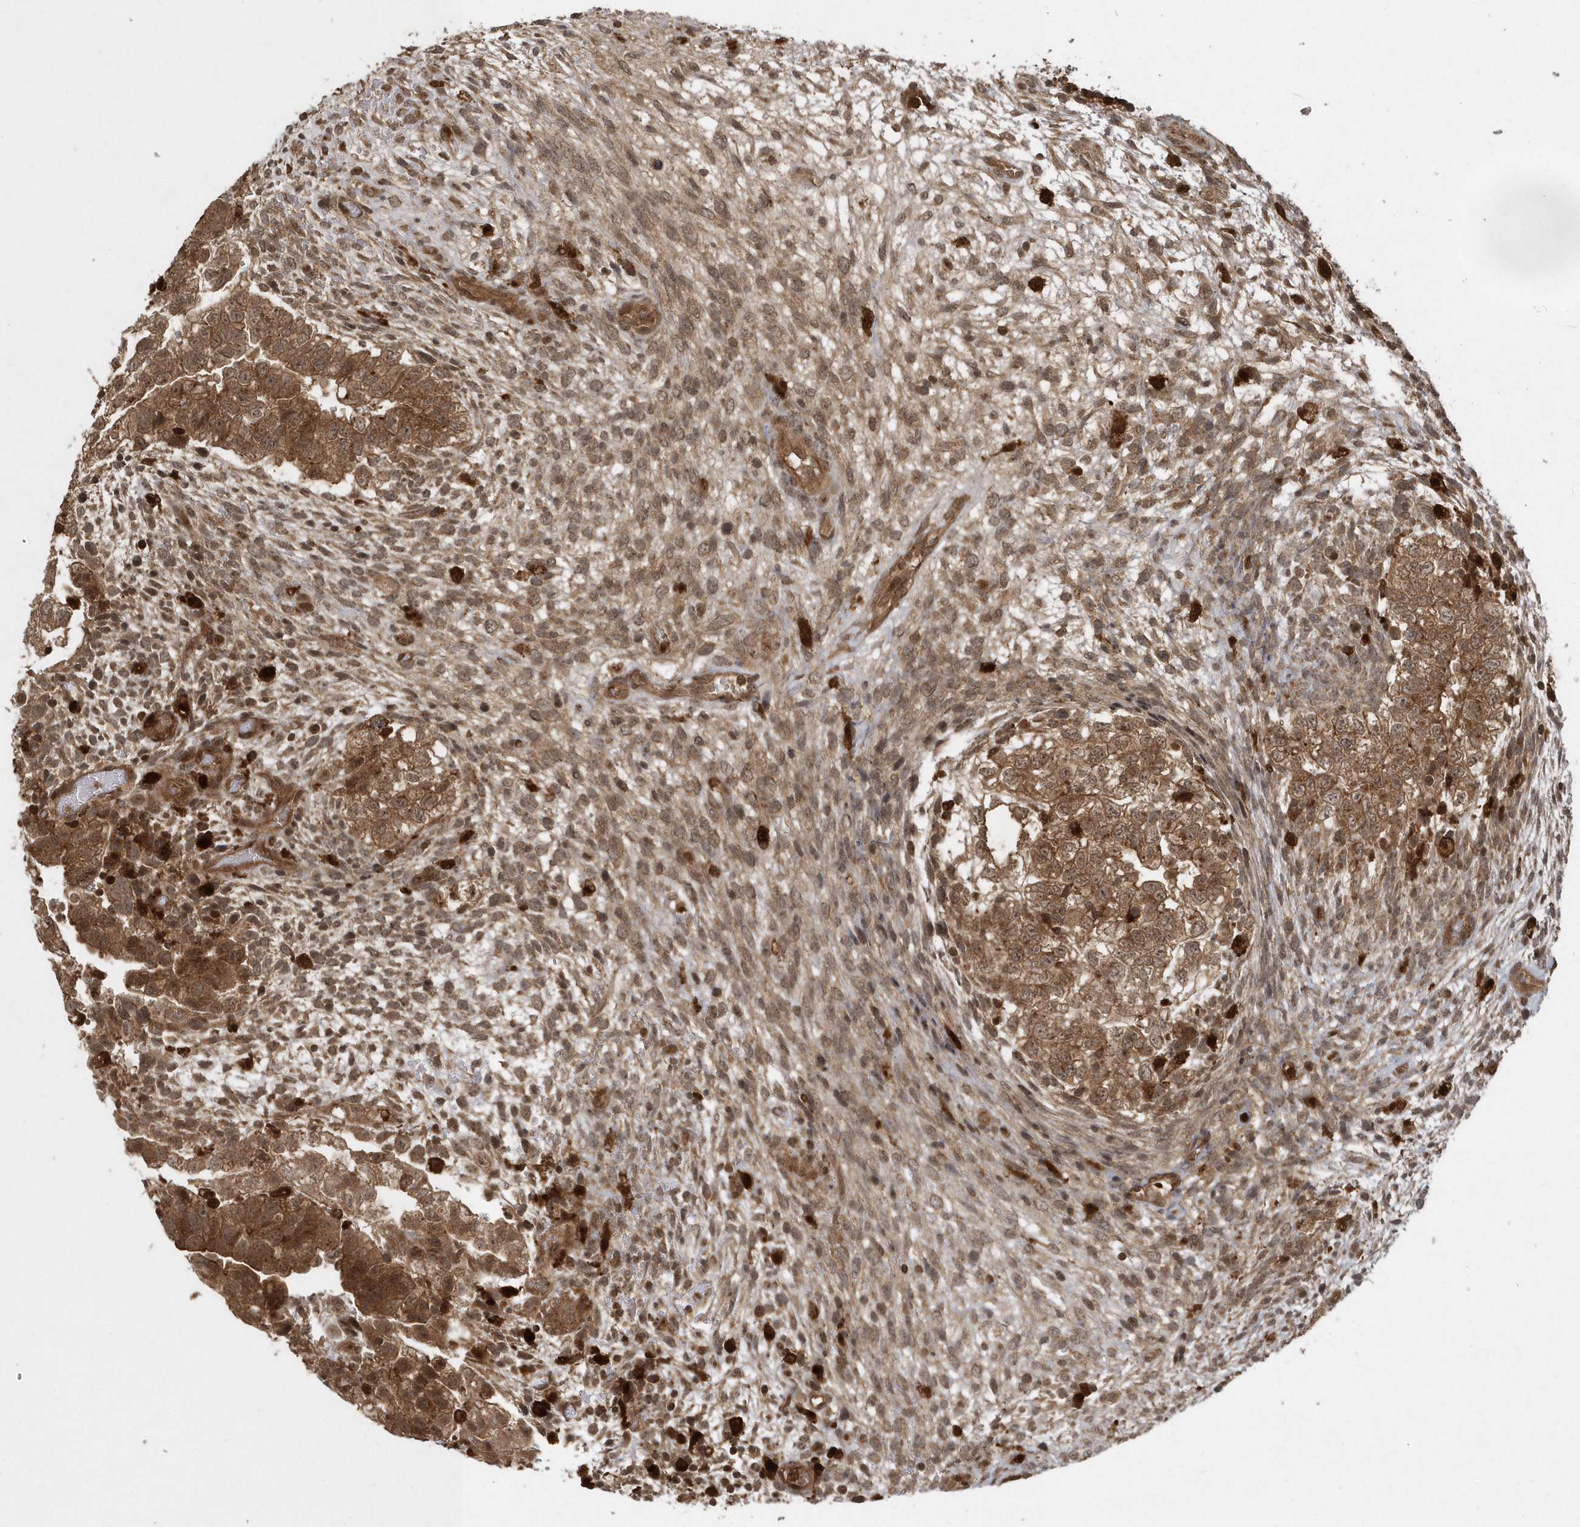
{"staining": {"intensity": "moderate", "quantity": ">75%", "location": "cytoplasmic/membranous"}, "tissue": "testis cancer", "cell_type": "Tumor cells", "image_type": "cancer", "snomed": [{"axis": "morphology", "description": "Carcinoma, Embryonal, NOS"}, {"axis": "topography", "description": "Testis"}], "caption": "Protein analysis of testis embryonal carcinoma tissue reveals moderate cytoplasmic/membranous expression in approximately >75% of tumor cells.", "gene": "LACC1", "patient": {"sex": "male", "age": 37}}